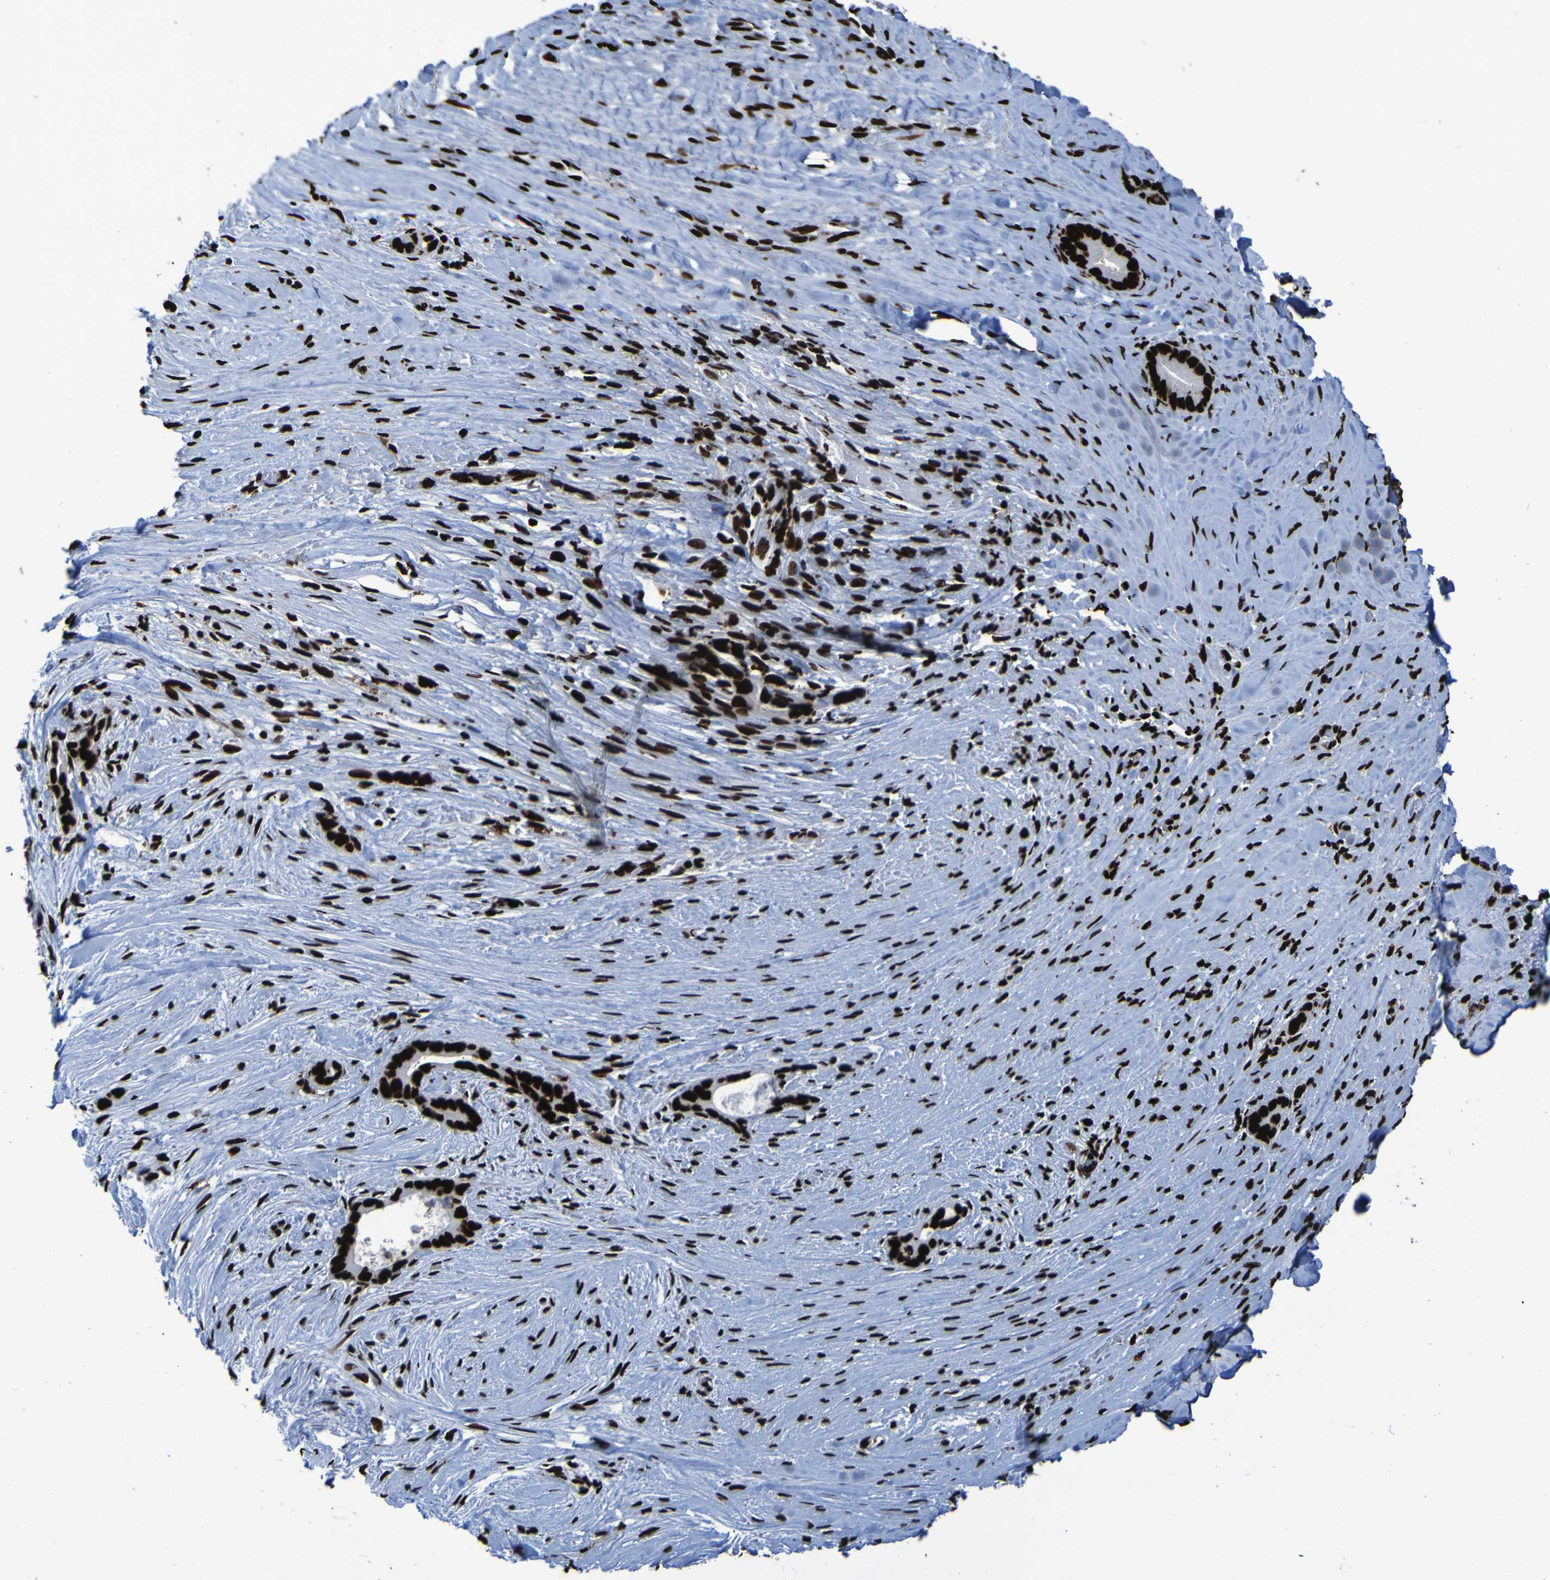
{"staining": {"intensity": "strong", "quantity": ">75%", "location": "nuclear"}, "tissue": "liver cancer", "cell_type": "Tumor cells", "image_type": "cancer", "snomed": [{"axis": "morphology", "description": "Cholangiocarcinoma"}, {"axis": "topography", "description": "Liver"}], "caption": "IHC image of neoplastic tissue: cholangiocarcinoma (liver) stained using IHC shows high levels of strong protein expression localized specifically in the nuclear of tumor cells, appearing as a nuclear brown color.", "gene": "NPM1", "patient": {"sex": "female", "age": 55}}